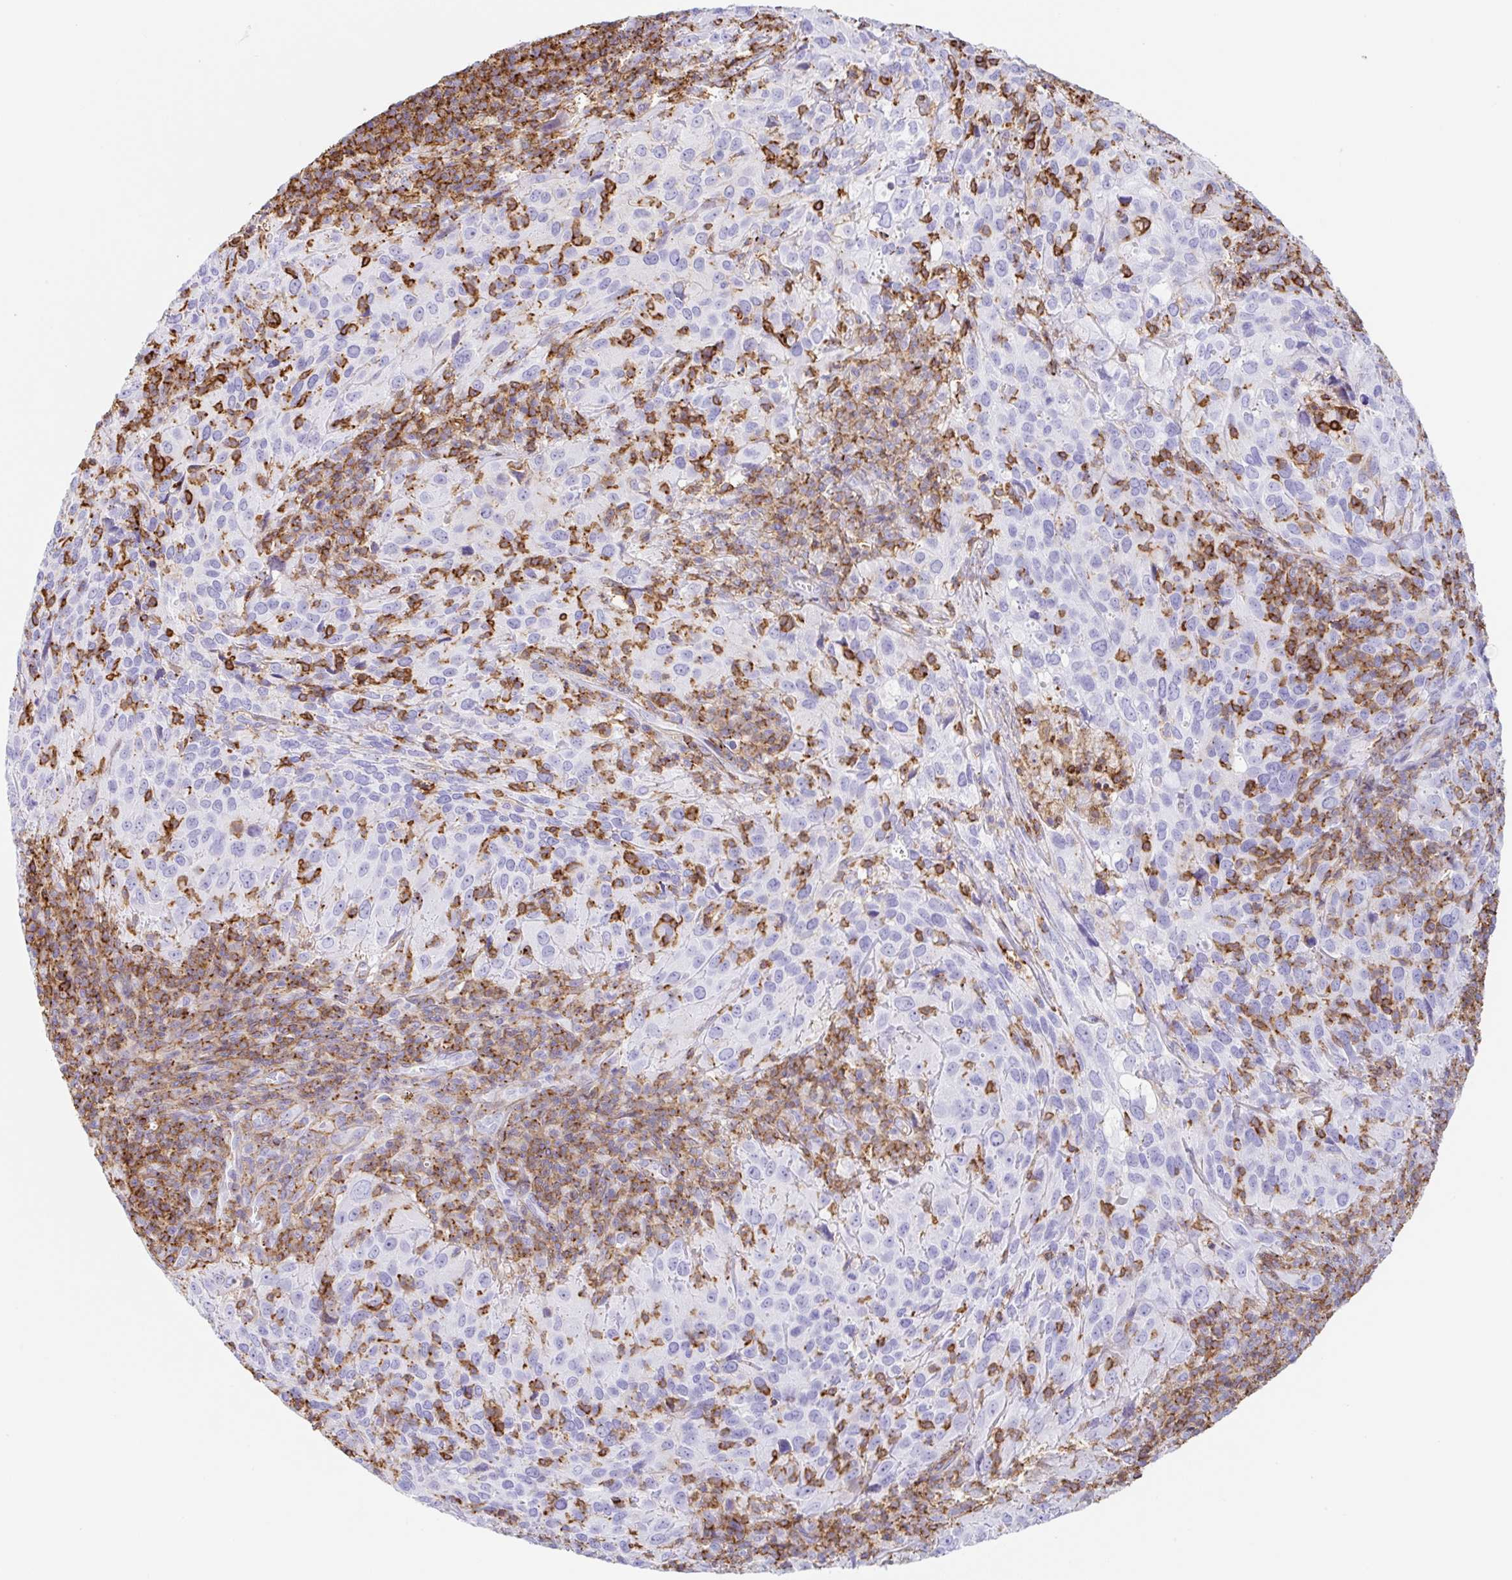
{"staining": {"intensity": "negative", "quantity": "none", "location": "none"}, "tissue": "cervical cancer", "cell_type": "Tumor cells", "image_type": "cancer", "snomed": [{"axis": "morphology", "description": "Squamous cell carcinoma, NOS"}, {"axis": "topography", "description": "Cervix"}], "caption": "Immunohistochemistry (IHC) image of human cervical cancer stained for a protein (brown), which displays no expression in tumor cells.", "gene": "MTTP", "patient": {"sex": "female", "age": 51}}